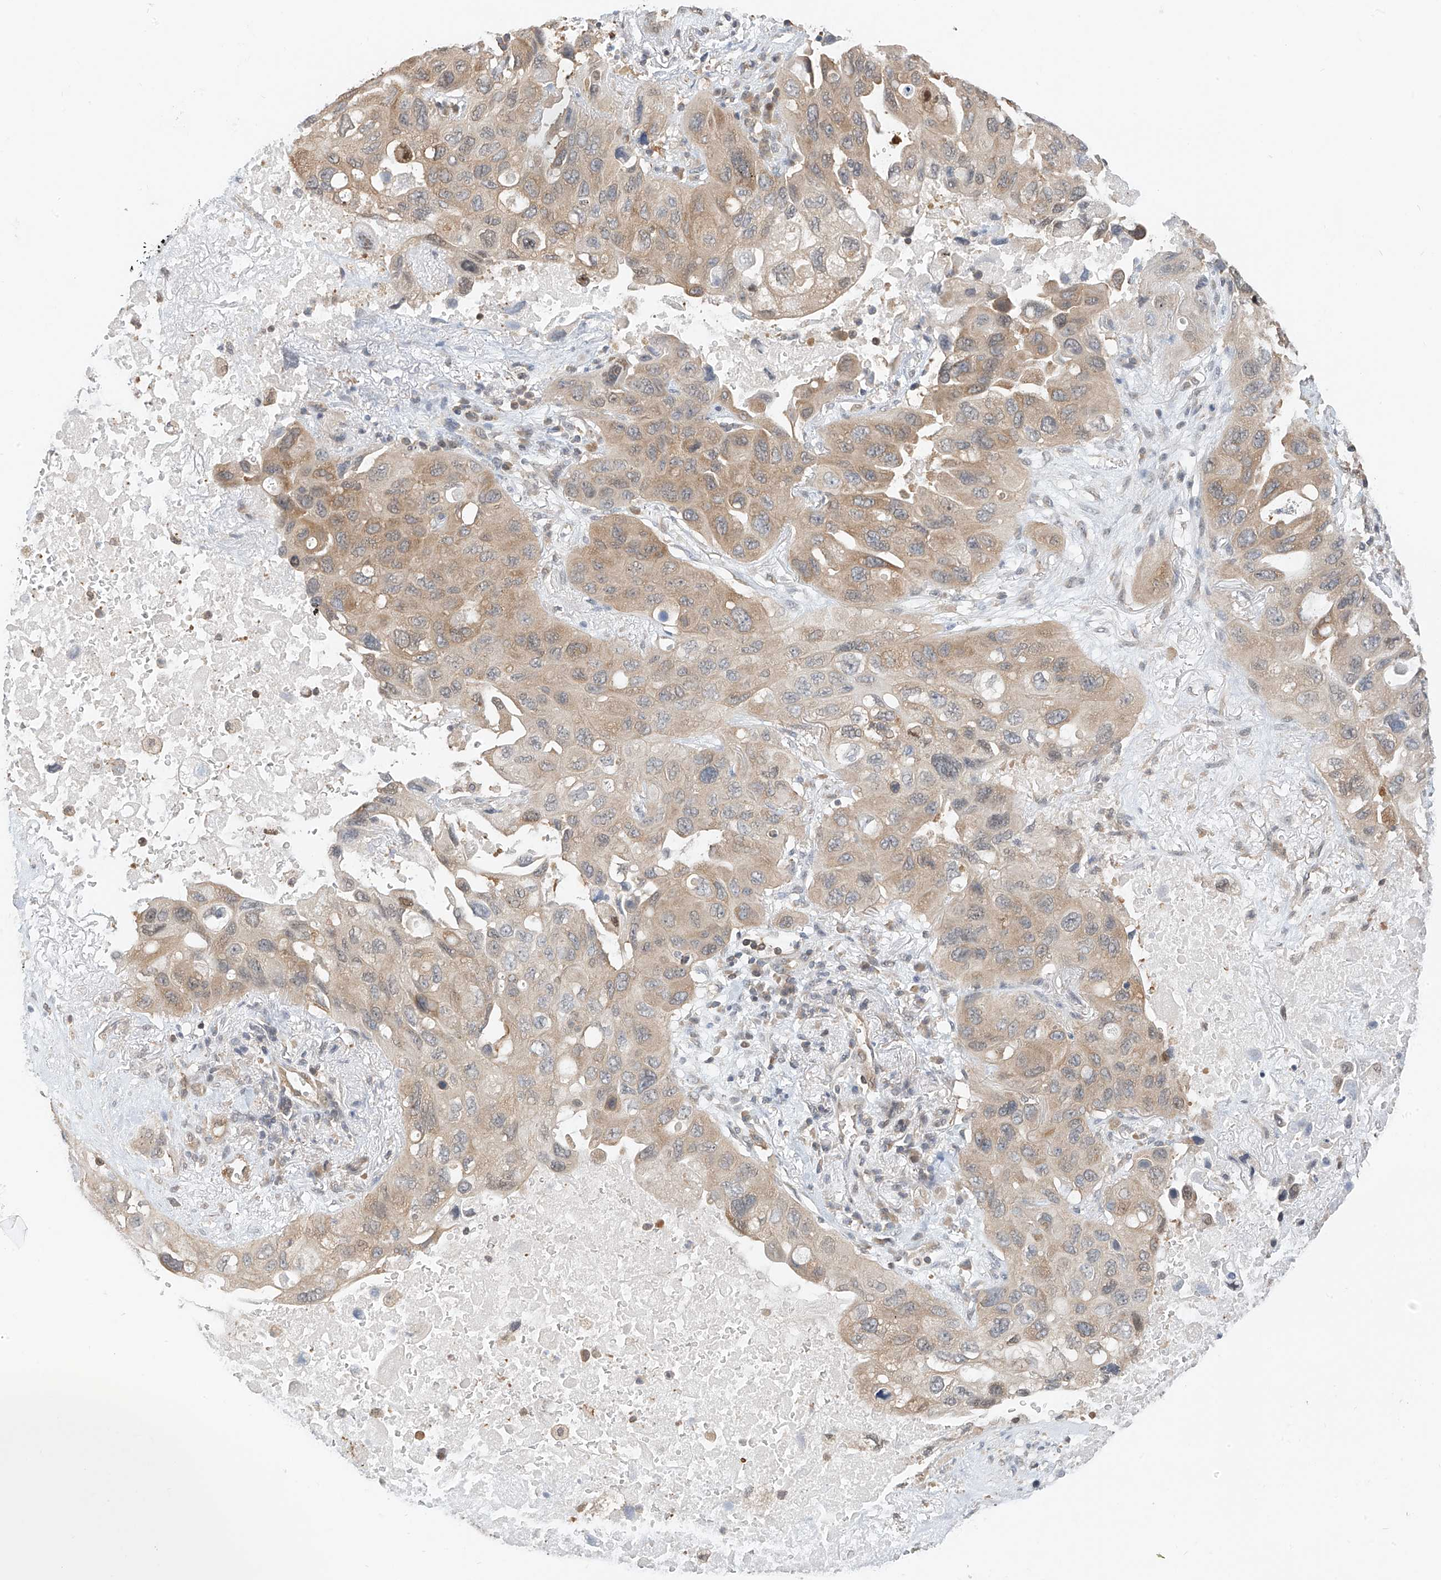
{"staining": {"intensity": "moderate", "quantity": ">75%", "location": "cytoplasmic/membranous"}, "tissue": "lung cancer", "cell_type": "Tumor cells", "image_type": "cancer", "snomed": [{"axis": "morphology", "description": "Squamous cell carcinoma, NOS"}, {"axis": "topography", "description": "Lung"}], "caption": "Immunohistochemistry histopathology image of human squamous cell carcinoma (lung) stained for a protein (brown), which shows medium levels of moderate cytoplasmic/membranous staining in approximately >75% of tumor cells.", "gene": "PPA2", "patient": {"sex": "female", "age": 73}}